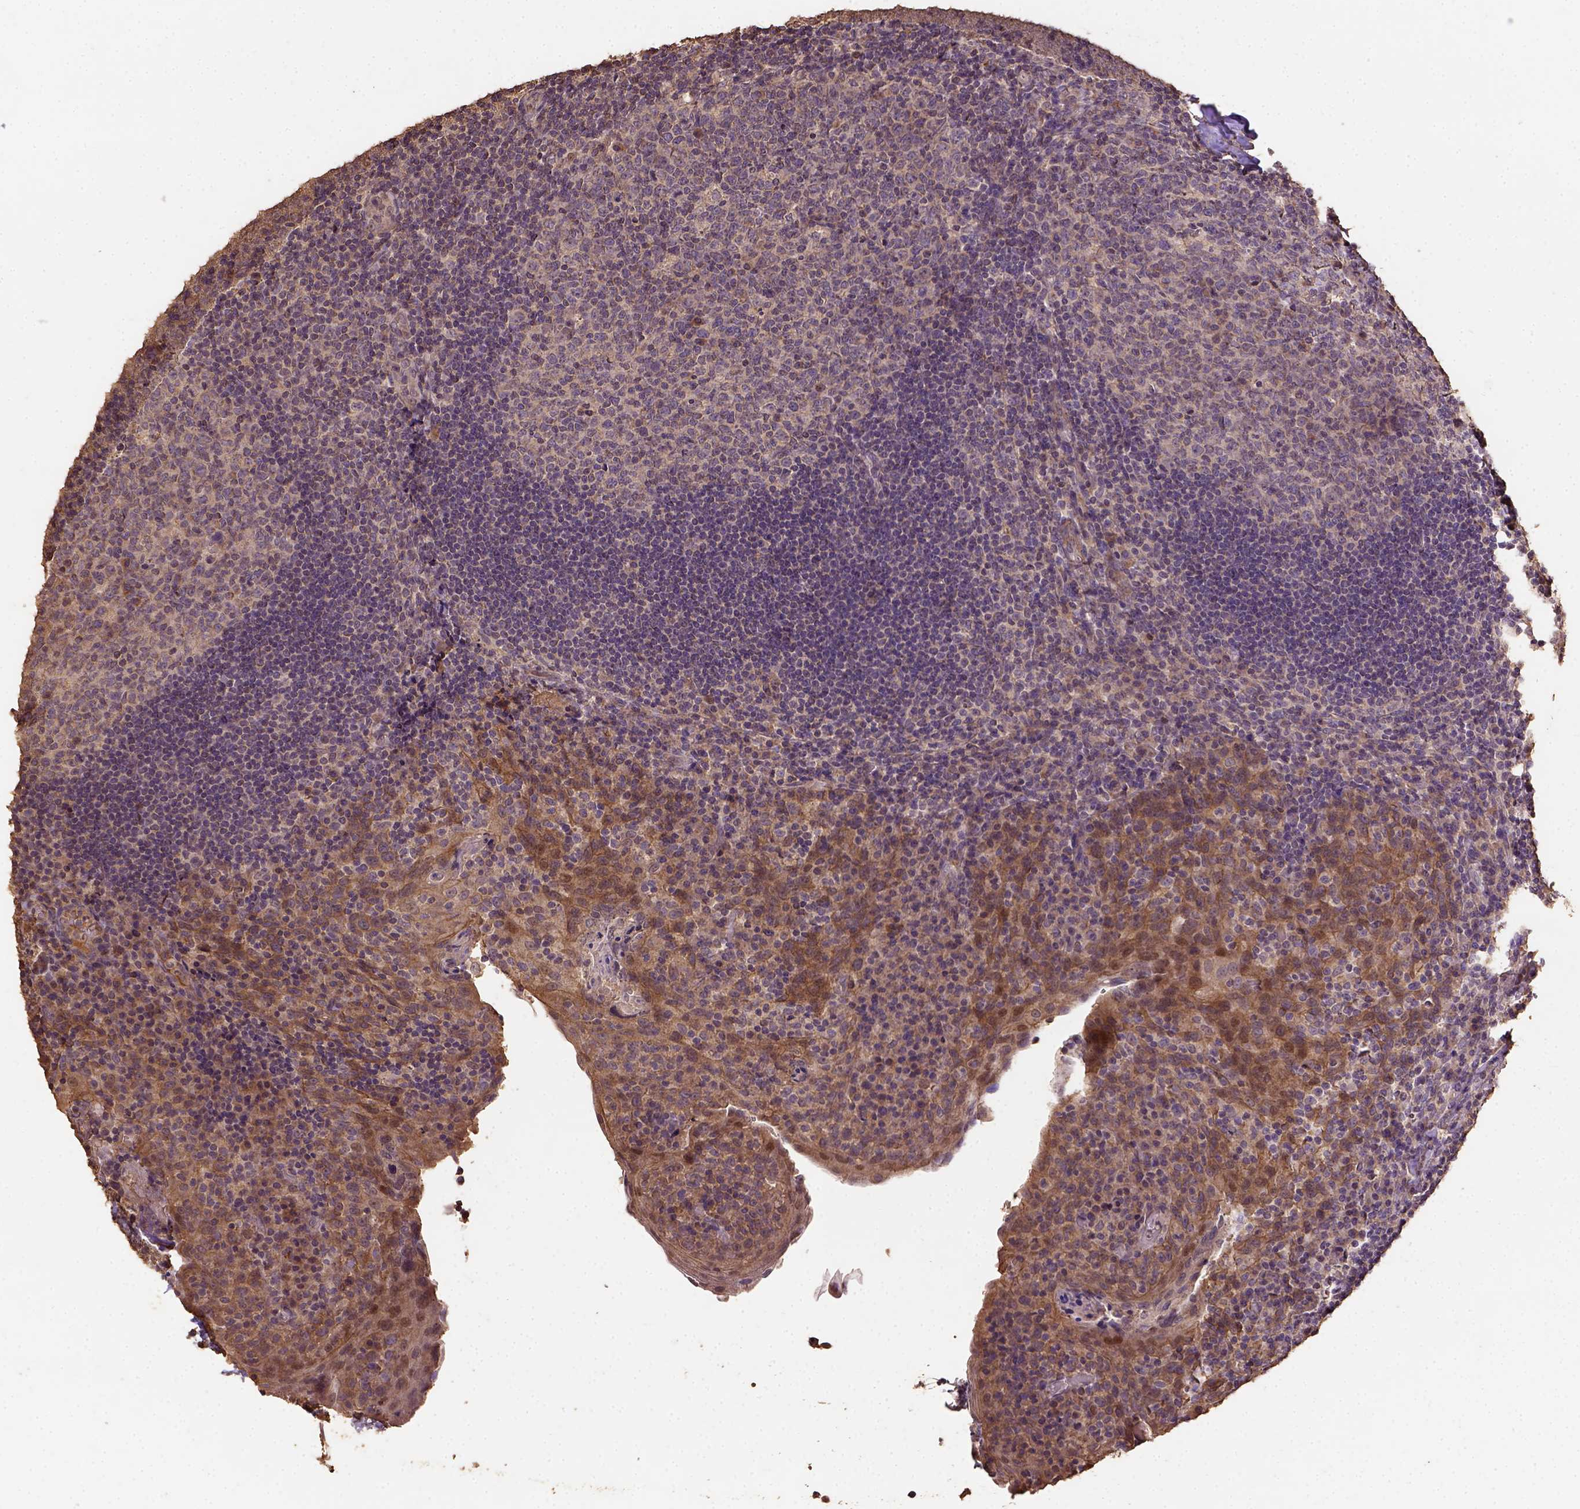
{"staining": {"intensity": "weak", "quantity": ">75%", "location": "cytoplasmic/membranous"}, "tissue": "tonsil", "cell_type": "Germinal center cells", "image_type": "normal", "snomed": [{"axis": "morphology", "description": "Normal tissue, NOS"}, {"axis": "topography", "description": "Tonsil"}], "caption": "This is a photomicrograph of immunohistochemistry staining of benign tonsil, which shows weak staining in the cytoplasmic/membranous of germinal center cells.", "gene": "ATP1B3", "patient": {"sex": "male", "age": 17}}